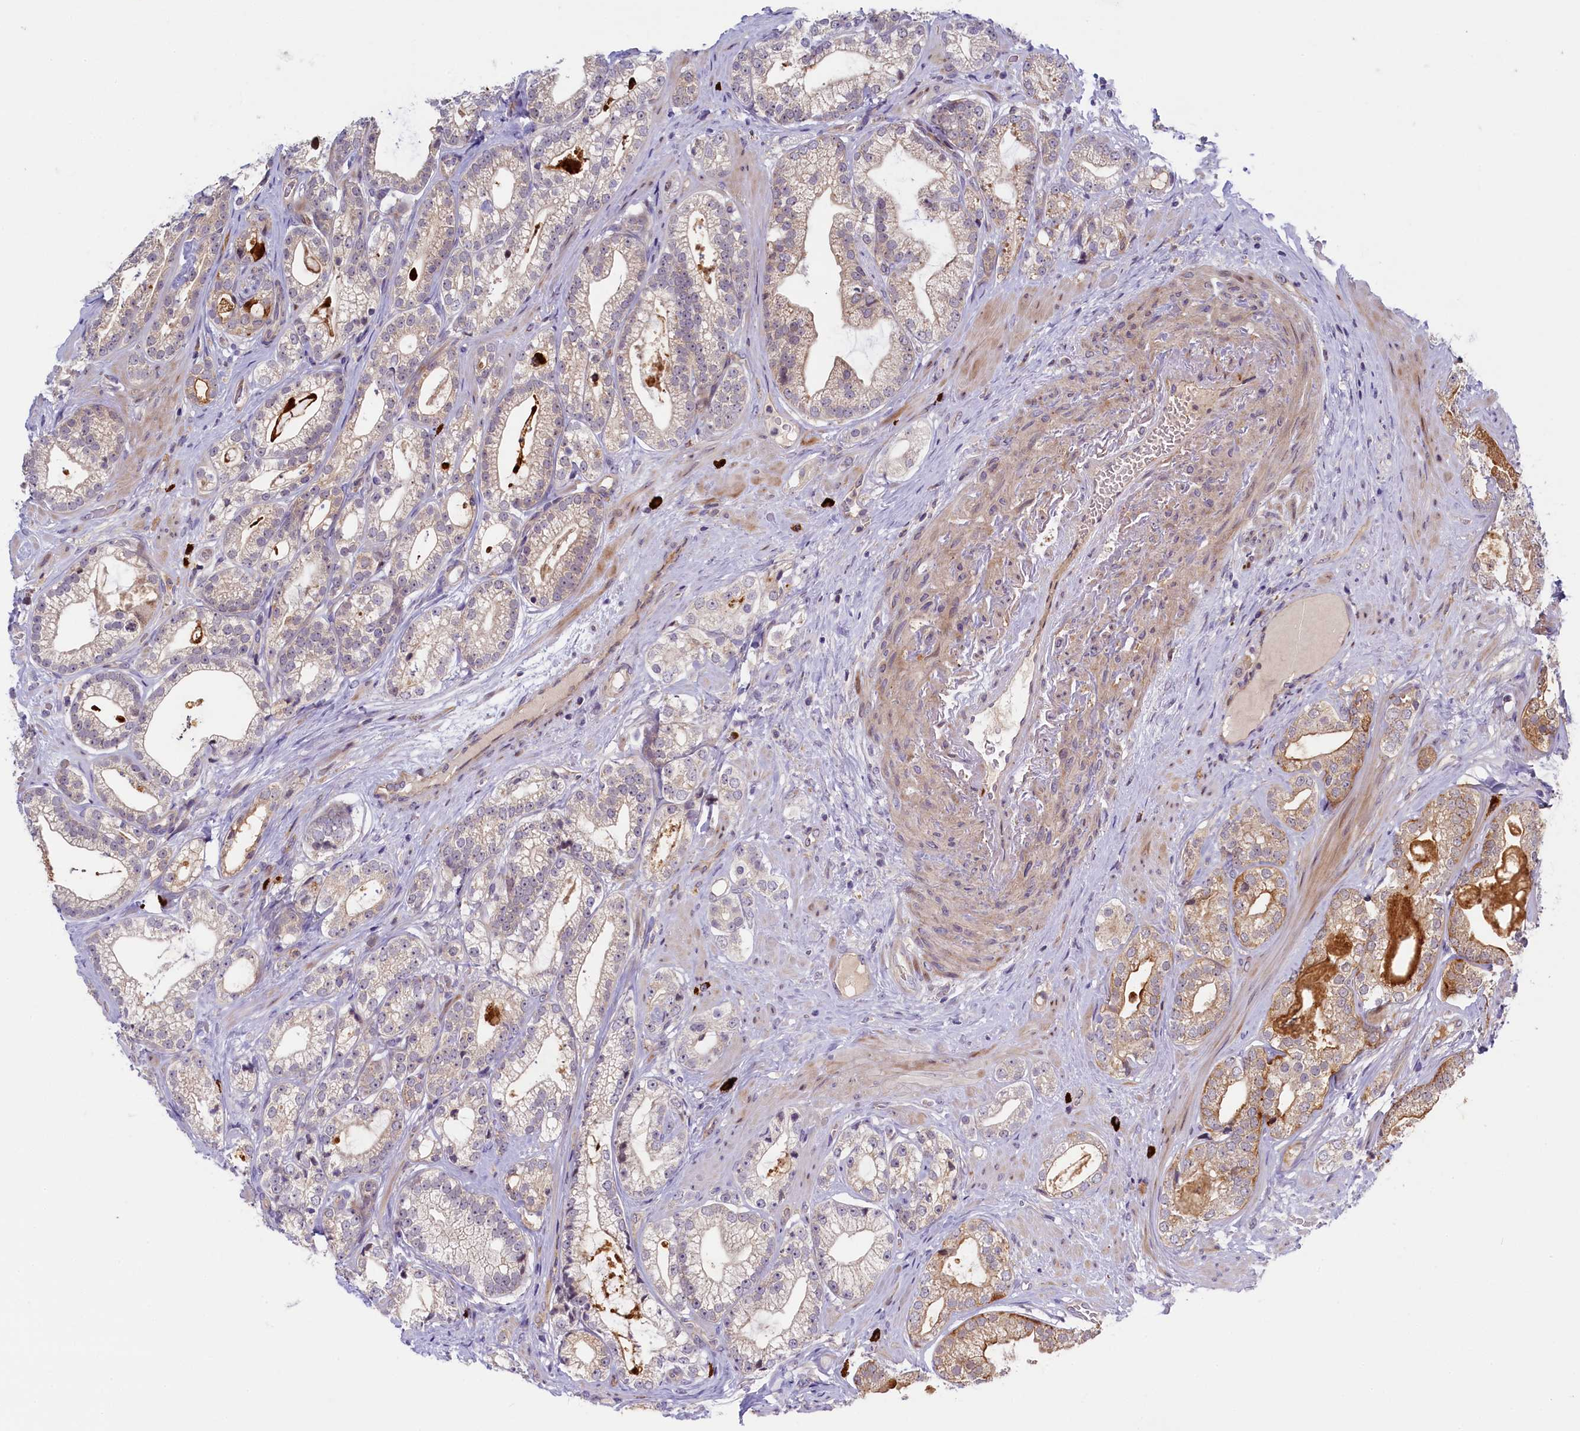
{"staining": {"intensity": "strong", "quantity": "<25%", "location": "cytoplasmic/membranous"}, "tissue": "prostate cancer", "cell_type": "Tumor cells", "image_type": "cancer", "snomed": [{"axis": "morphology", "description": "Adenocarcinoma, High grade"}, {"axis": "topography", "description": "Prostate"}], "caption": "Adenocarcinoma (high-grade) (prostate) stained with DAB (3,3'-diaminobenzidine) immunohistochemistry displays medium levels of strong cytoplasmic/membranous positivity in about <25% of tumor cells.", "gene": "CCL23", "patient": {"sex": "male", "age": 60}}